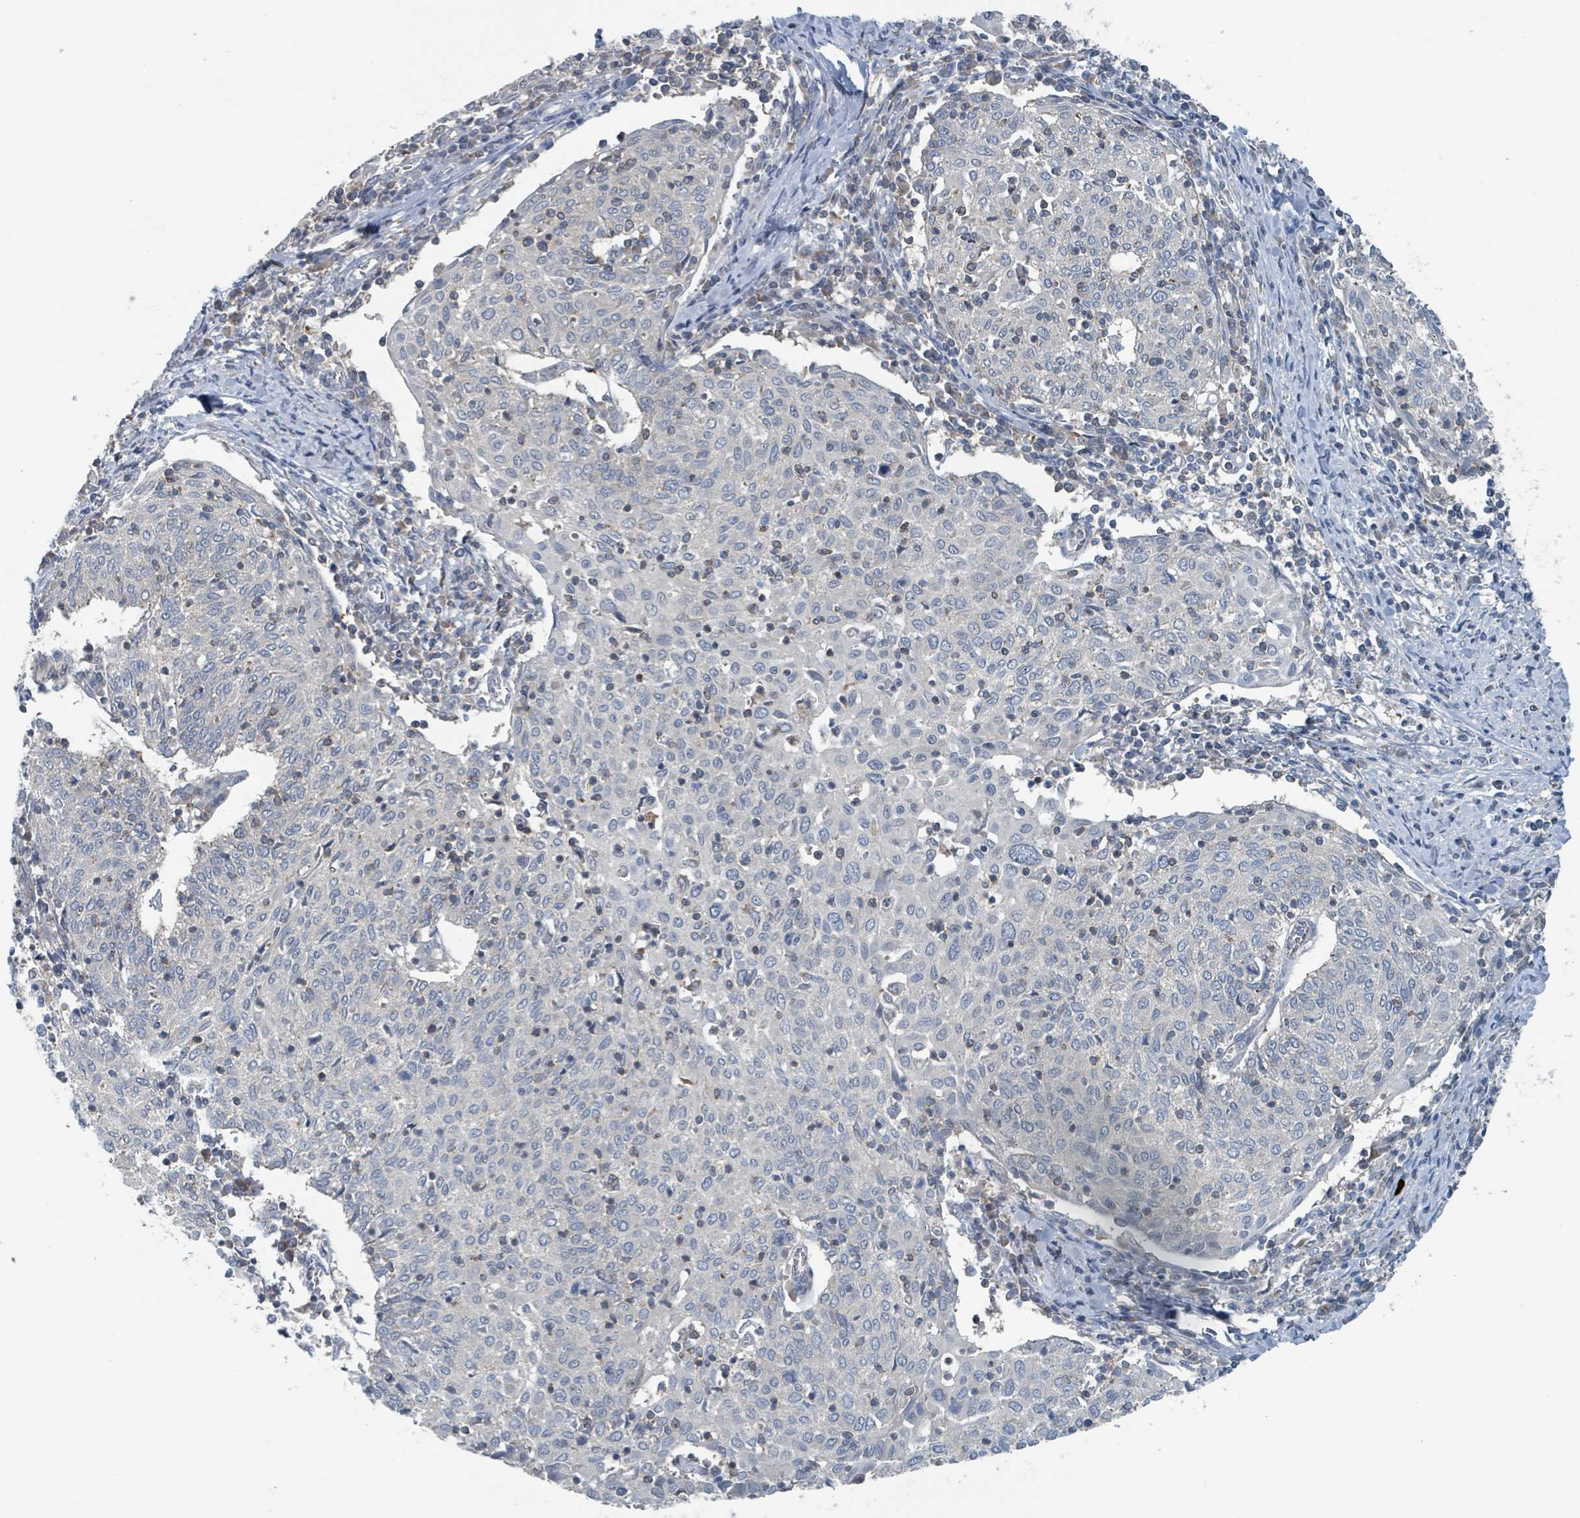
{"staining": {"intensity": "negative", "quantity": "none", "location": "none"}, "tissue": "cervical cancer", "cell_type": "Tumor cells", "image_type": "cancer", "snomed": [{"axis": "morphology", "description": "Squamous cell carcinoma, NOS"}, {"axis": "topography", "description": "Cervix"}], "caption": "Immunohistochemical staining of cervical squamous cell carcinoma exhibits no significant staining in tumor cells.", "gene": "ACBD4", "patient": {"sex": "female", "age": 52}}